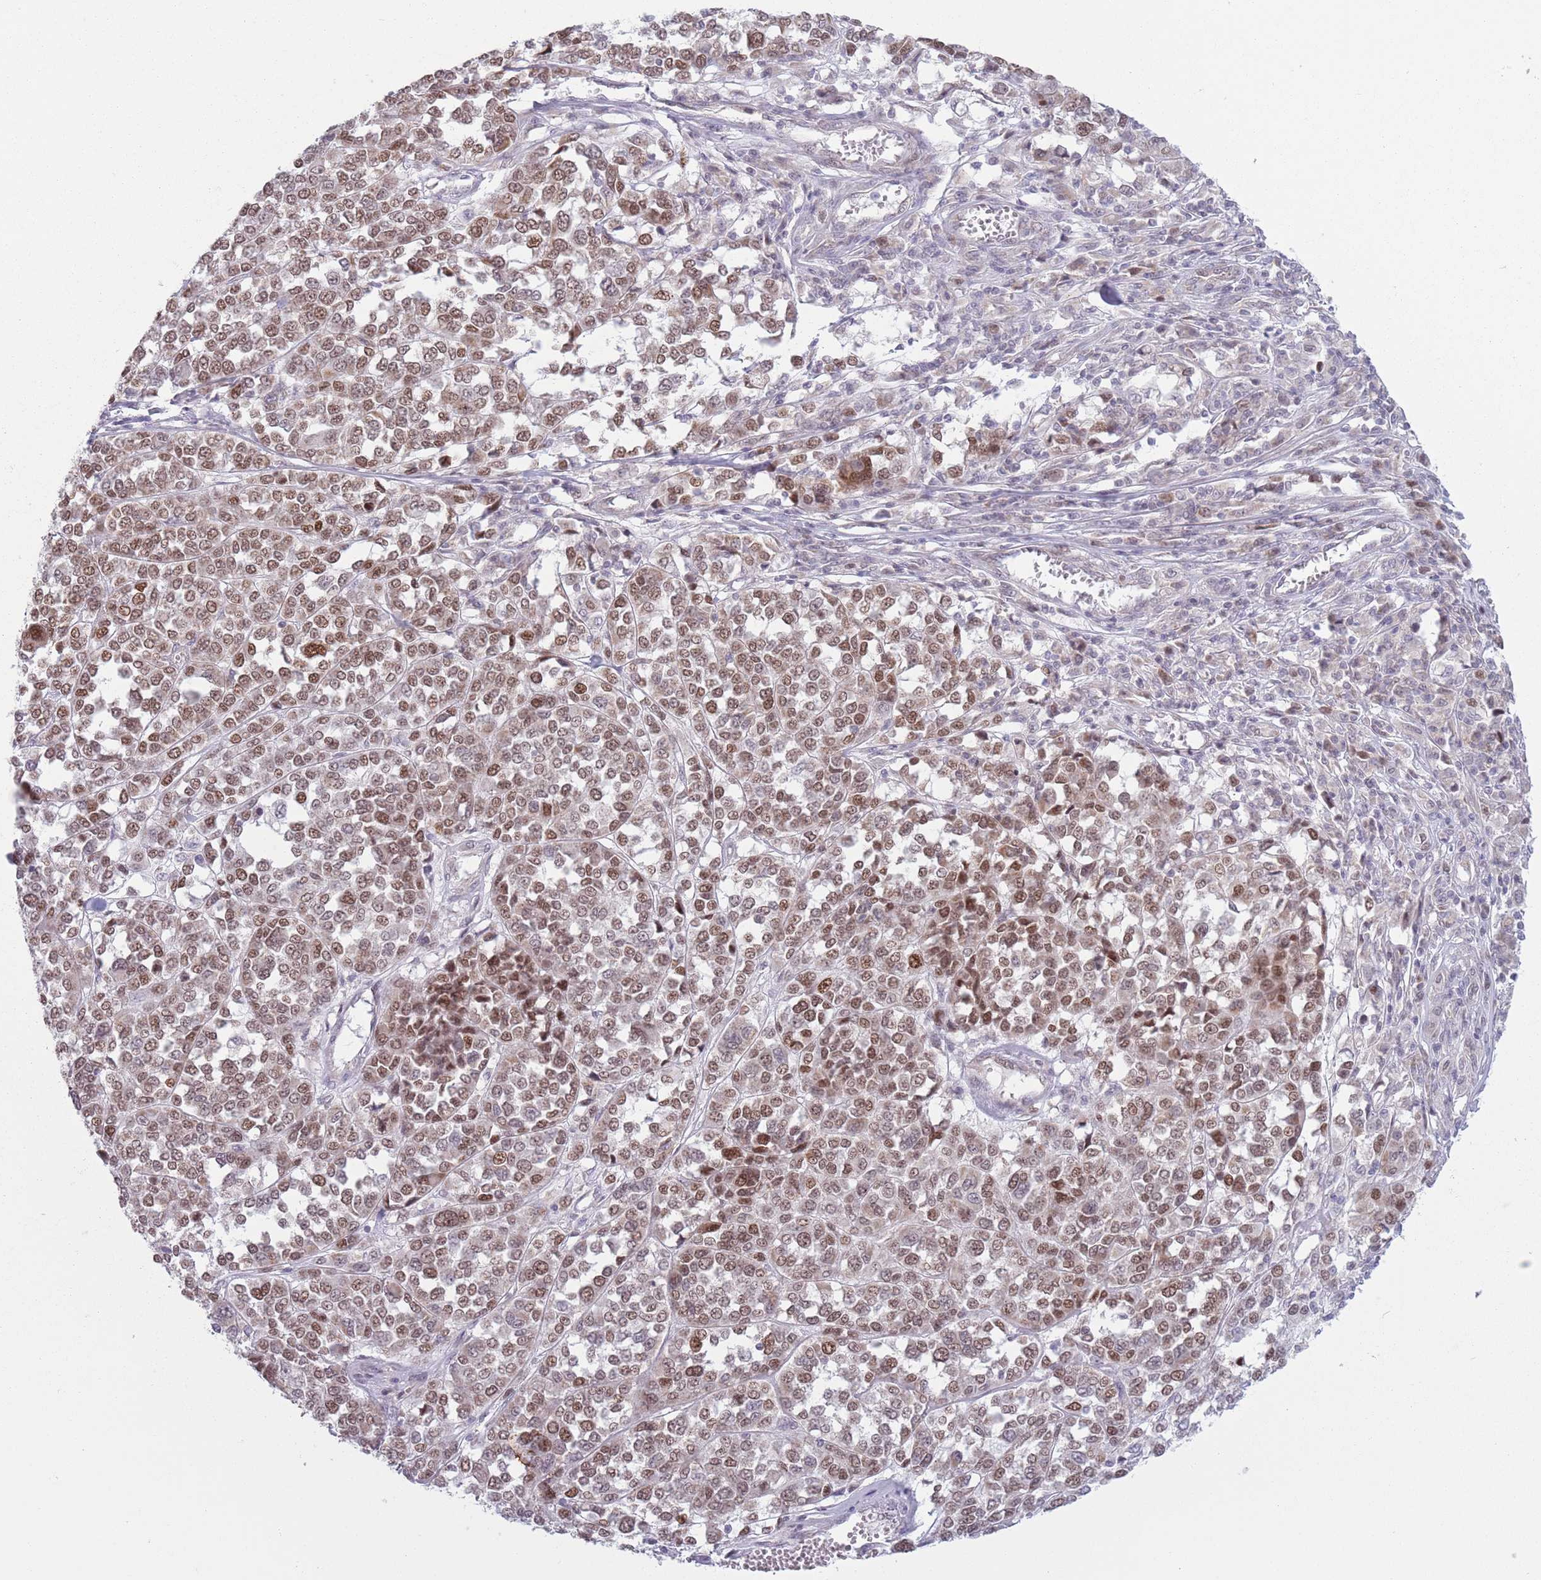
{"staining": {"intensity": "moderate", "quantity": ">75%", "location": "nuclear"}, "tissue": "melanoma", "cell_type": "Tumor cells", "image_type": "cancer", "snomed": [{"axis": "morphology", "description": "Malignant melanoma, Metastatic site"}, {"axis": "topography", "description": "Lymph node"}], "caption": "Melanoma stained for a protein (brown) displays moderate nuclear positive expression in approximately >75% of tumor cells.", "gene": "MRPL34", "patient": {"sex": "male", "age": 44}}